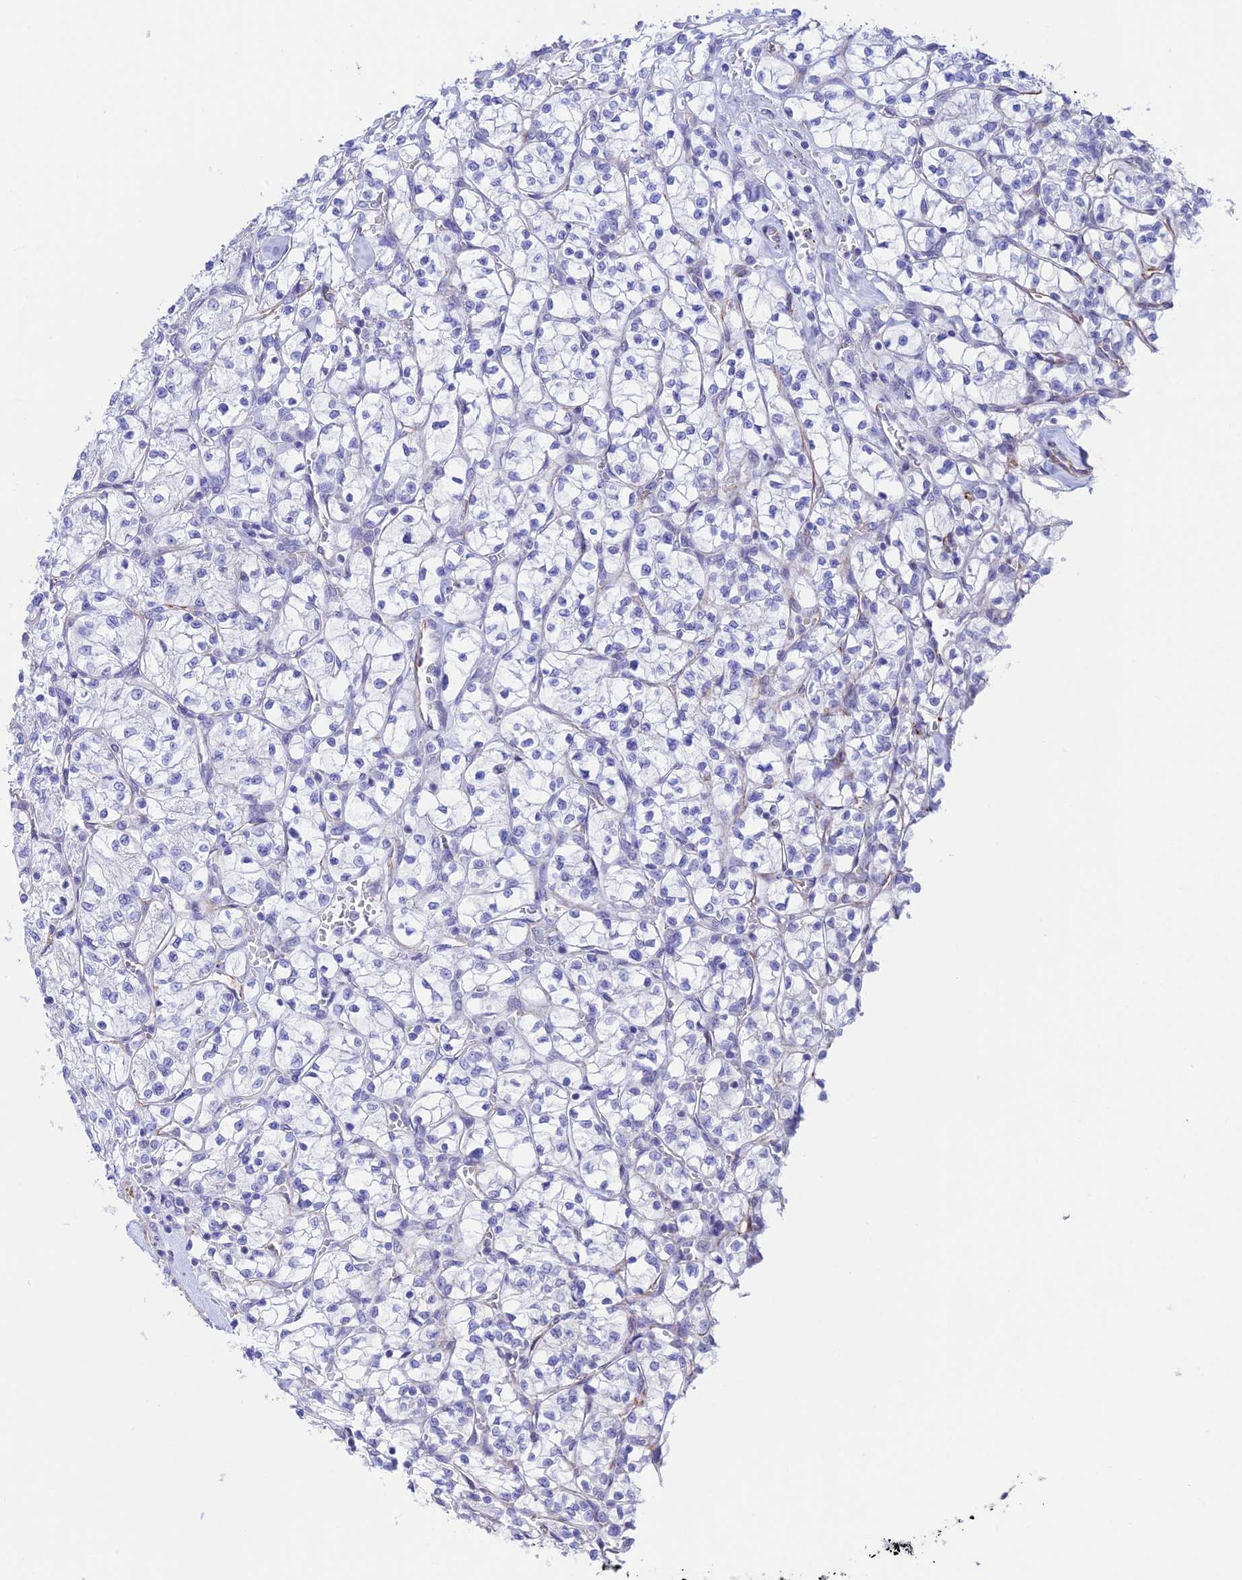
{"staining": {"intensity": "negative", "quantity": "none", "location": "none"}, "tissue": "renal cancer", "cell_type": "Tumor cells", "image_type": "cancer", "snomed": [{"axis": "morphology", "description": "Adenocarcinoma, NOS"}, {"axis": "topography", "description": "Kidney"}], "caption": "A high-resolution histopathology image shows immunohistochemistry staining of adenocarcinoma (renal), which shows no significant staining in tumor cells. (Brightfield microscopy of DAB immunohistochemistry at high magnification).", "gene": "ZNF652", "patient": {"sex": "female", "age": 64}}